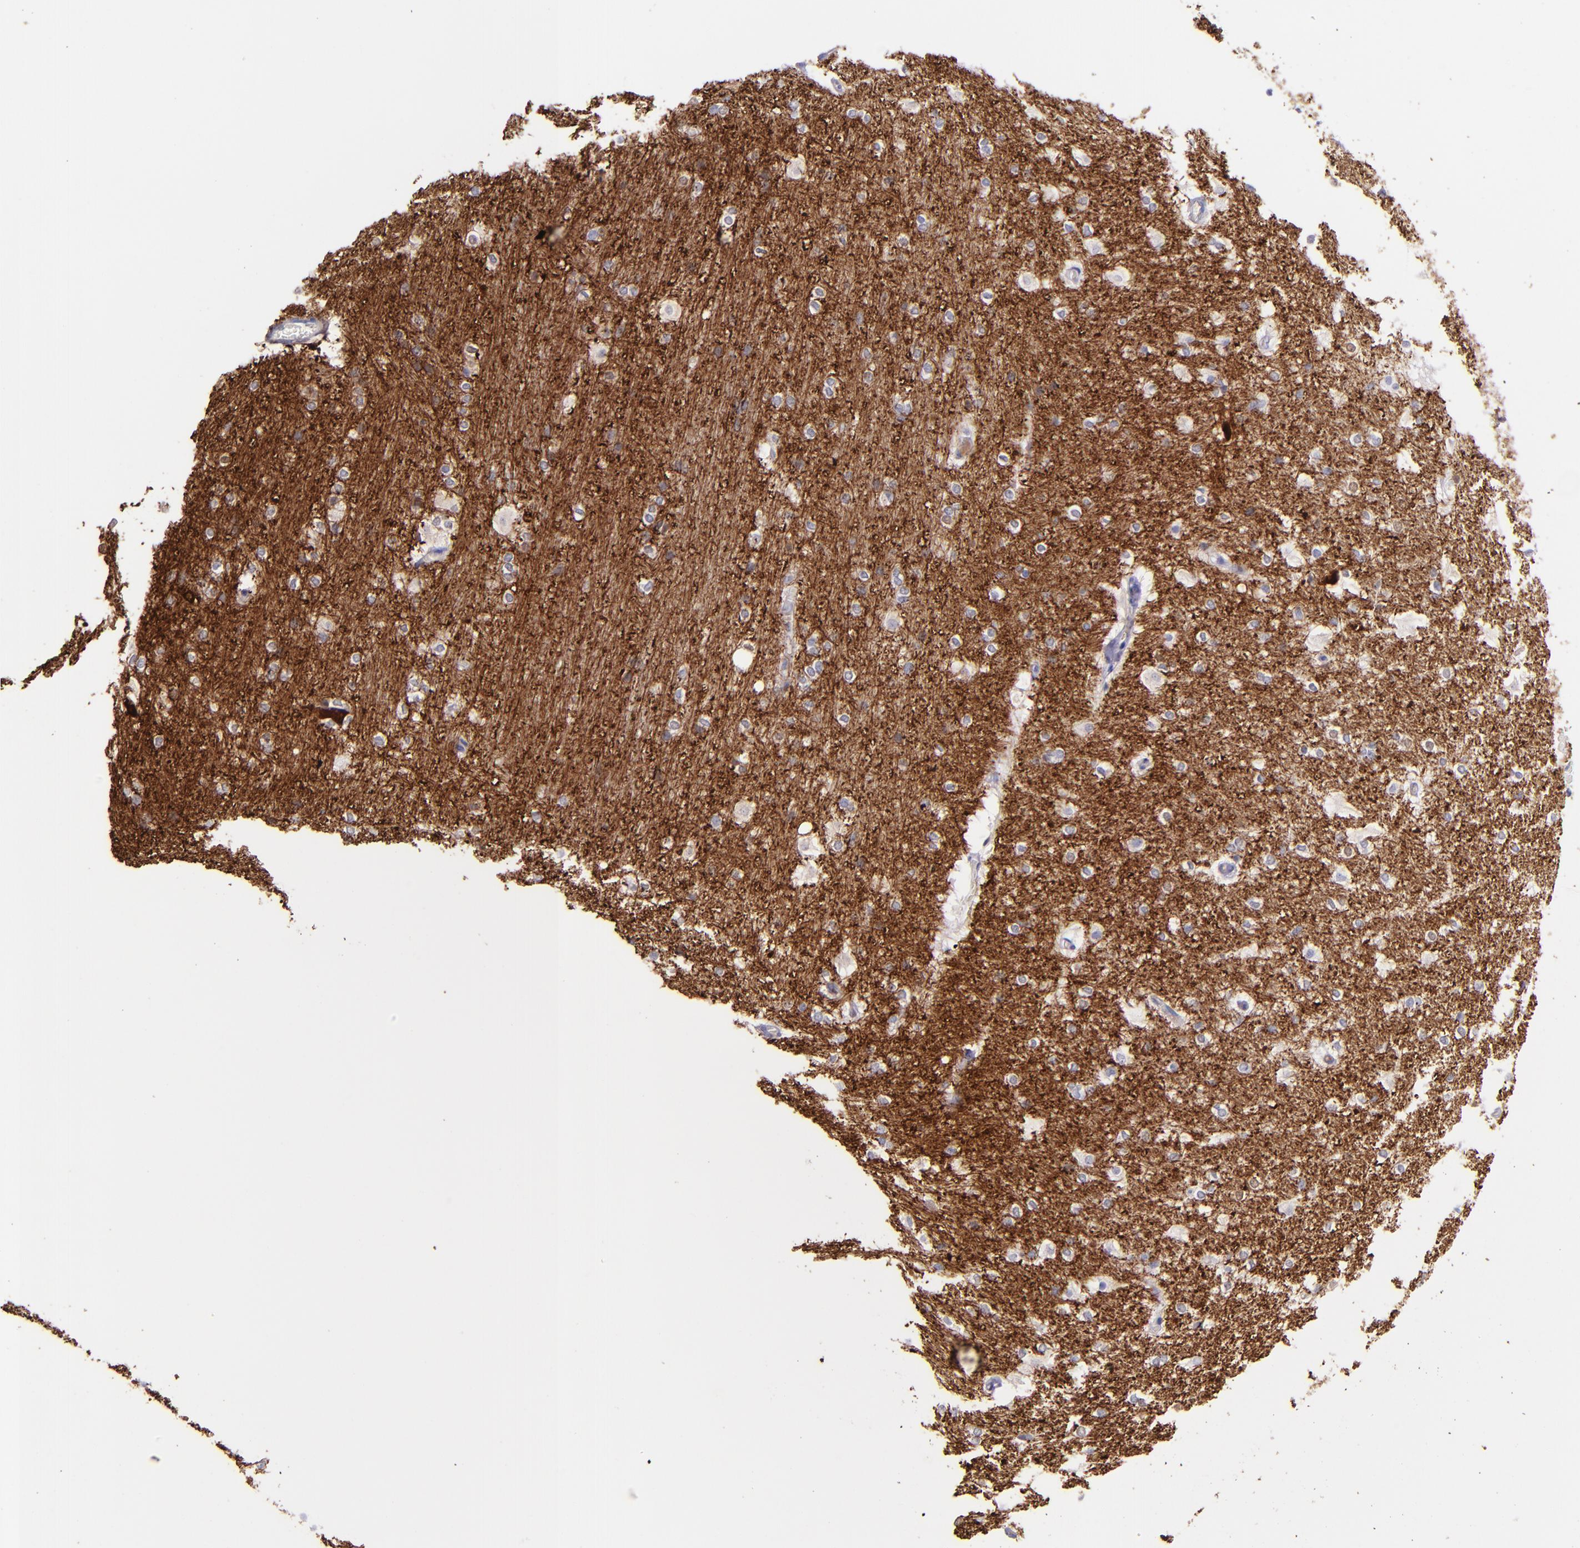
{"staining": {"intensity": "negative", "quantity": "none", "location": "none"}, "tissue": "hippocampus", "cell_type": "Glial cells", "image_type": "normal", "snomed": [{"axis": "morphology", "description": "Normal tissue, NOS"}, {"axis": "topography", "description": "Hippocampus"}], "caption": "Immunohistochemical staining of normal hippocampus displays no significant staining in glial cells.", "gene": "UCHL1", "patient": {"sex": "female", "age": 19}}